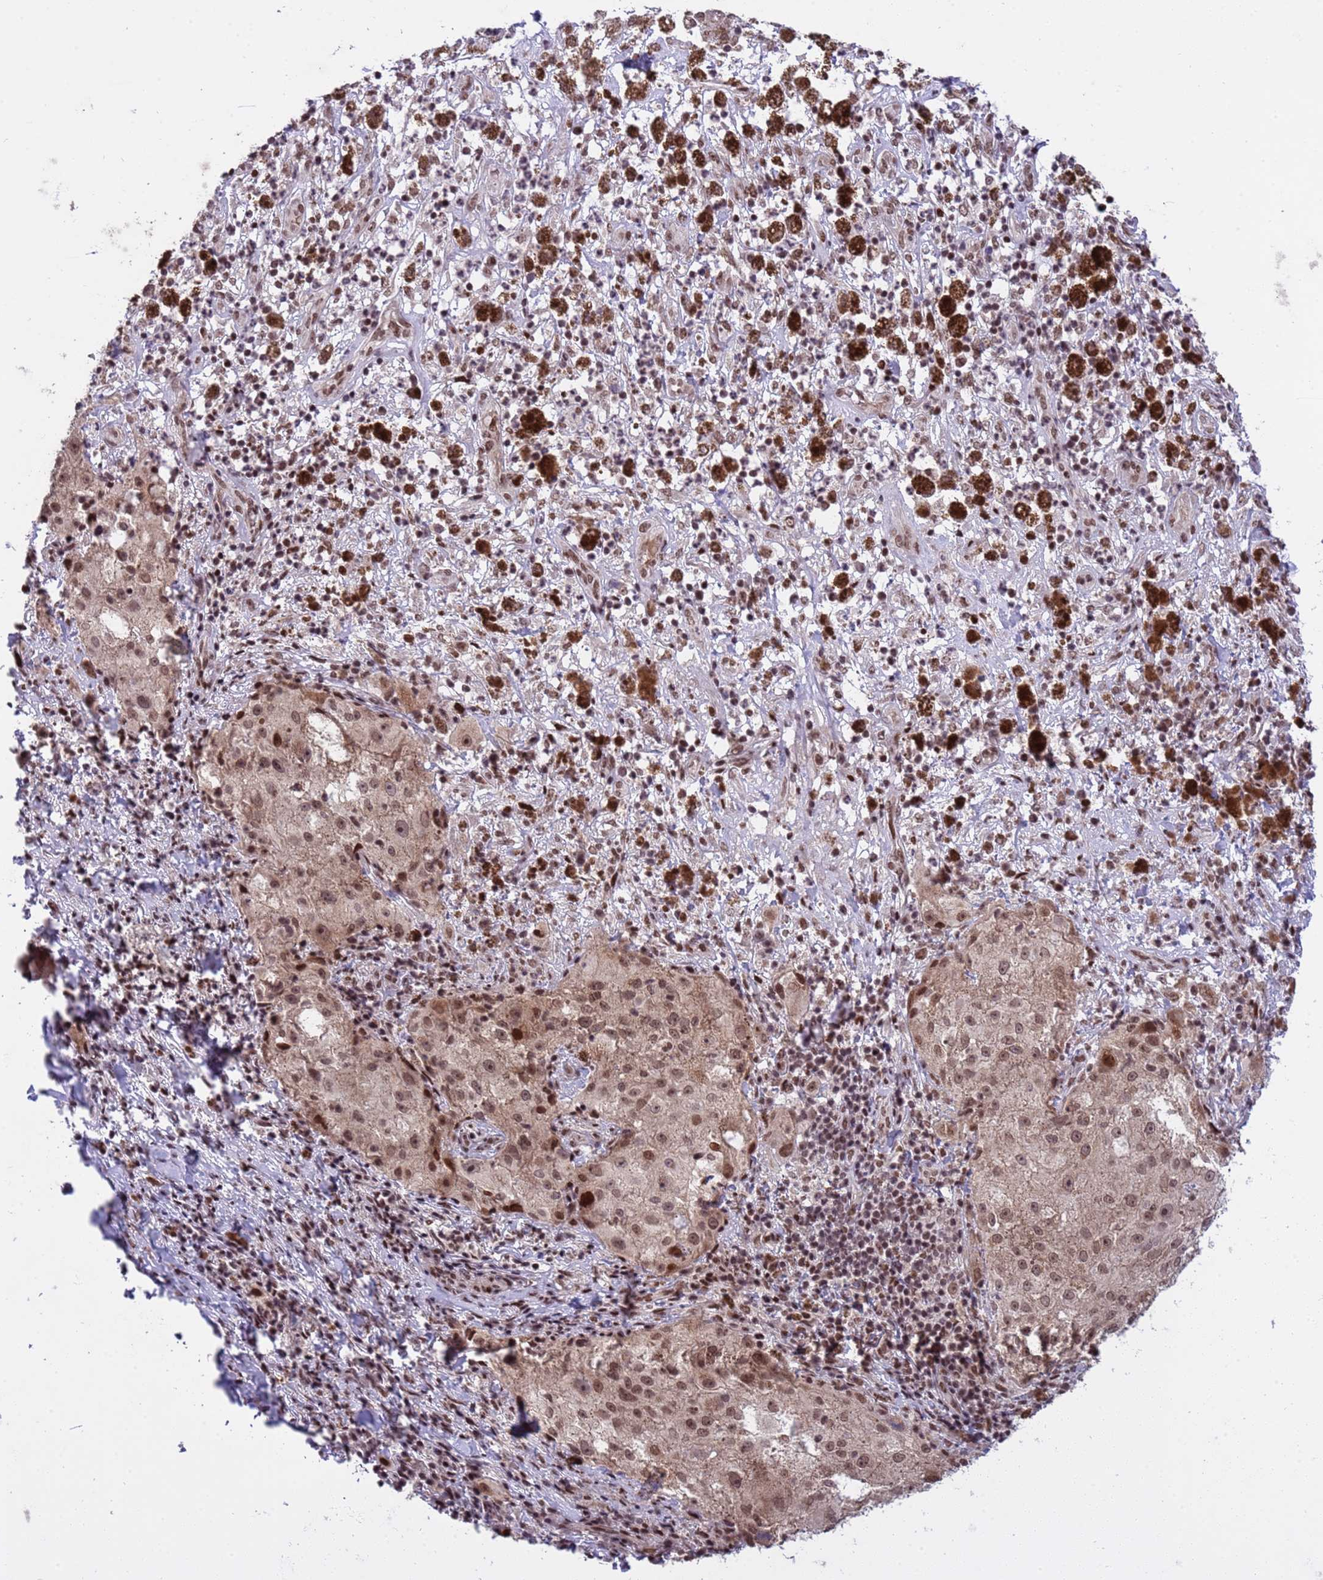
{"staining": {"intensity": "moderate", "quantity": ">75%", "location": "nuclear"}, "tissue": "melanoma", "cell_type": "Tumor cells", "image_type": "cancer", "snomed": [{"axis": "morphology", "description": "Necrosis, NOS"}, {"axis": "morphology", "description": "Malignant melanoma, NOS"}, {"axis": "topography", "description": "Skin"}], "caption": "Approximately >75% of tumor cells in human malignant melanoma reveal moderate nuclear protein staining as visualized by brown immunohistochemical staining.", "gene": "PPM1H", "patient": {"sex": "female", "age": 87}}